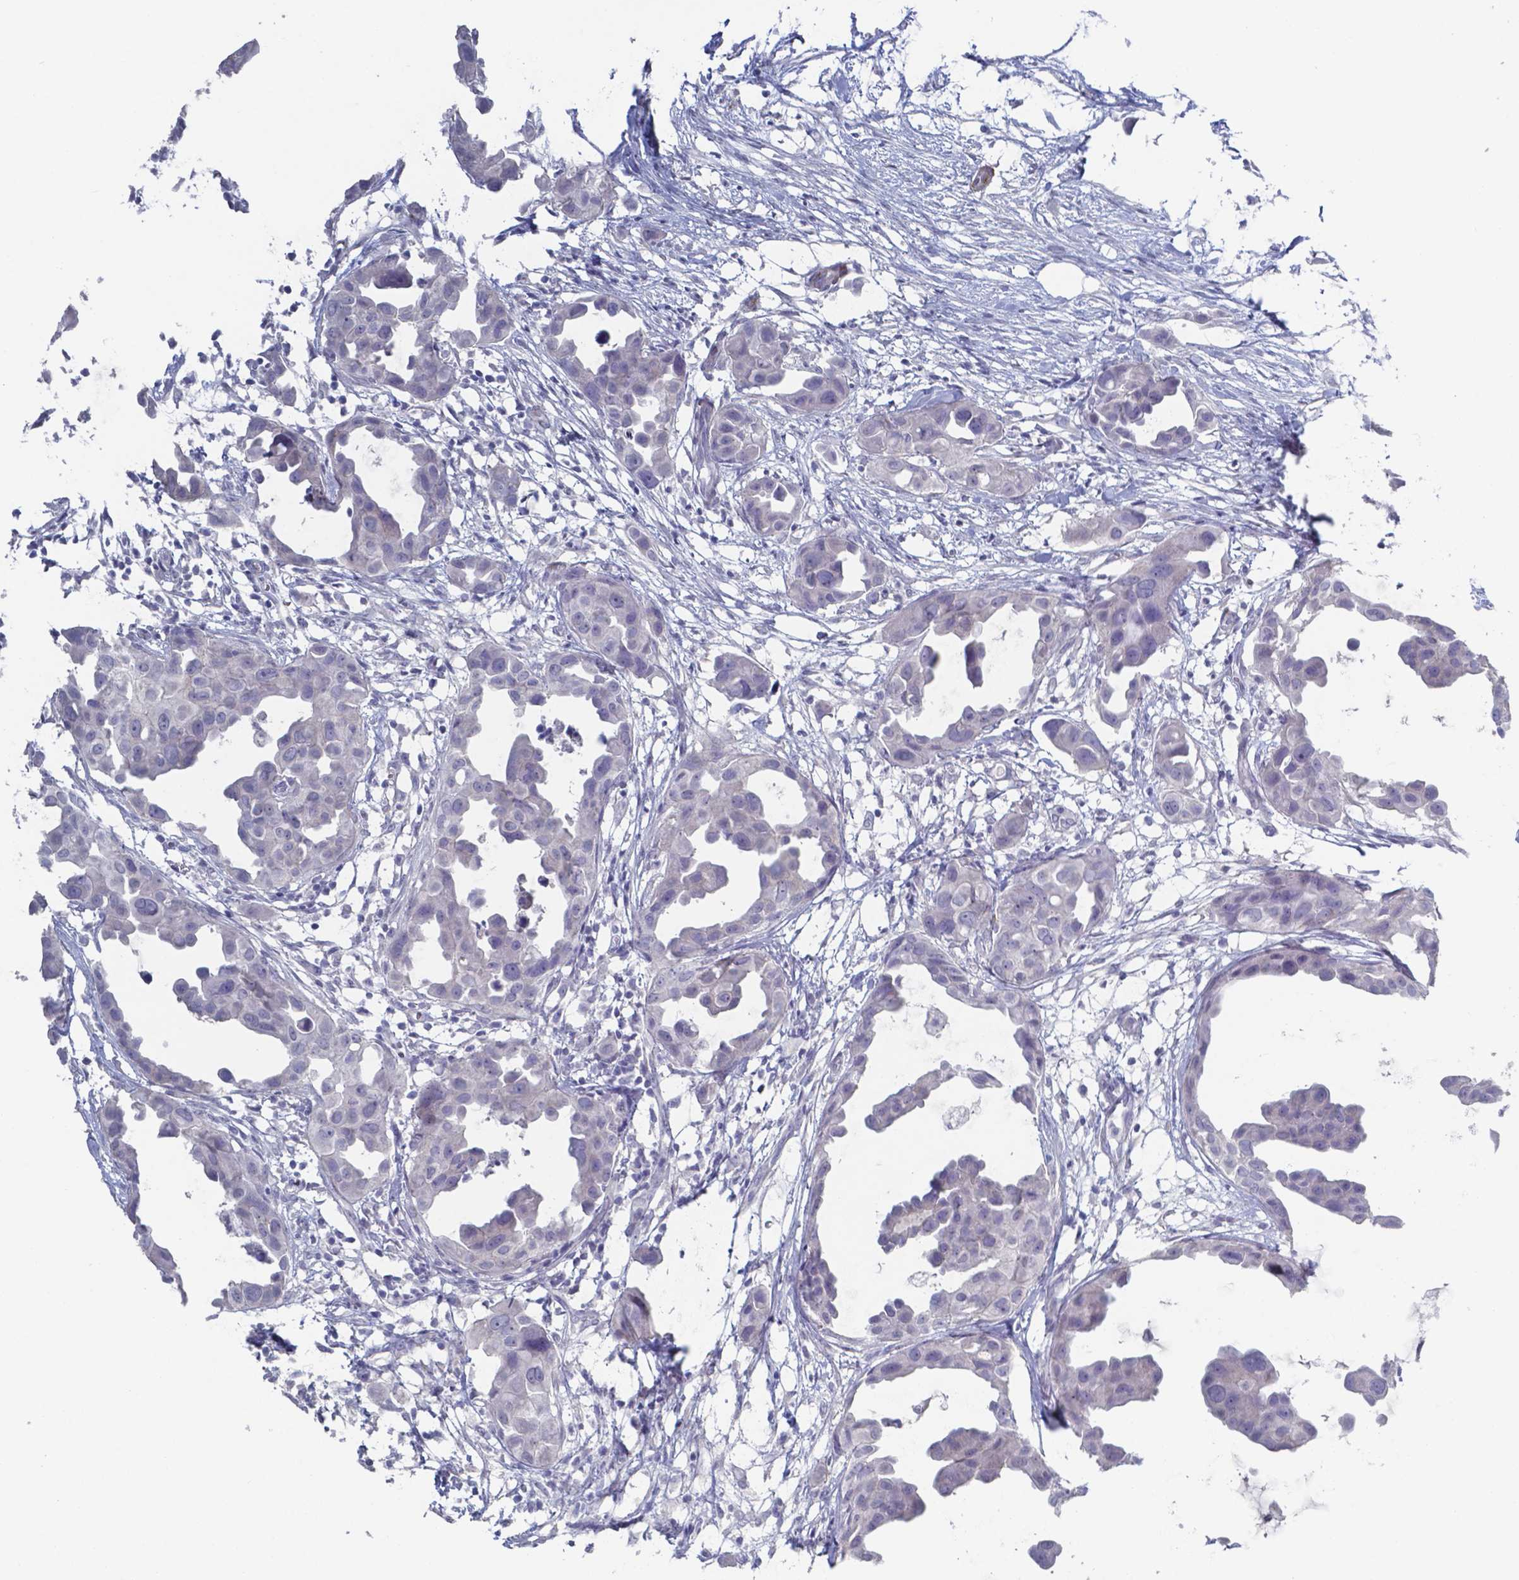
{"staining": {"intensity": "negative", "quantity": "none", "location": "none"}, "tissue": "breast cancer", "cell_type": "Tumor cells", "image_type": "cancer", "snomed": [{"axis": "morphology", "description": "Duct carcinoma"}, {"axis": "topography", "description": "Breast"}], "caption": "This micrograph is of infiltrating ductal carcinoma (breast) stained with IHC to label a protein in brown with the nuclei are counter-stained blue. There is no staining in tumor cells.", "gene": "PLA2R1", "patient": {"sex": "female", "age": 38}}